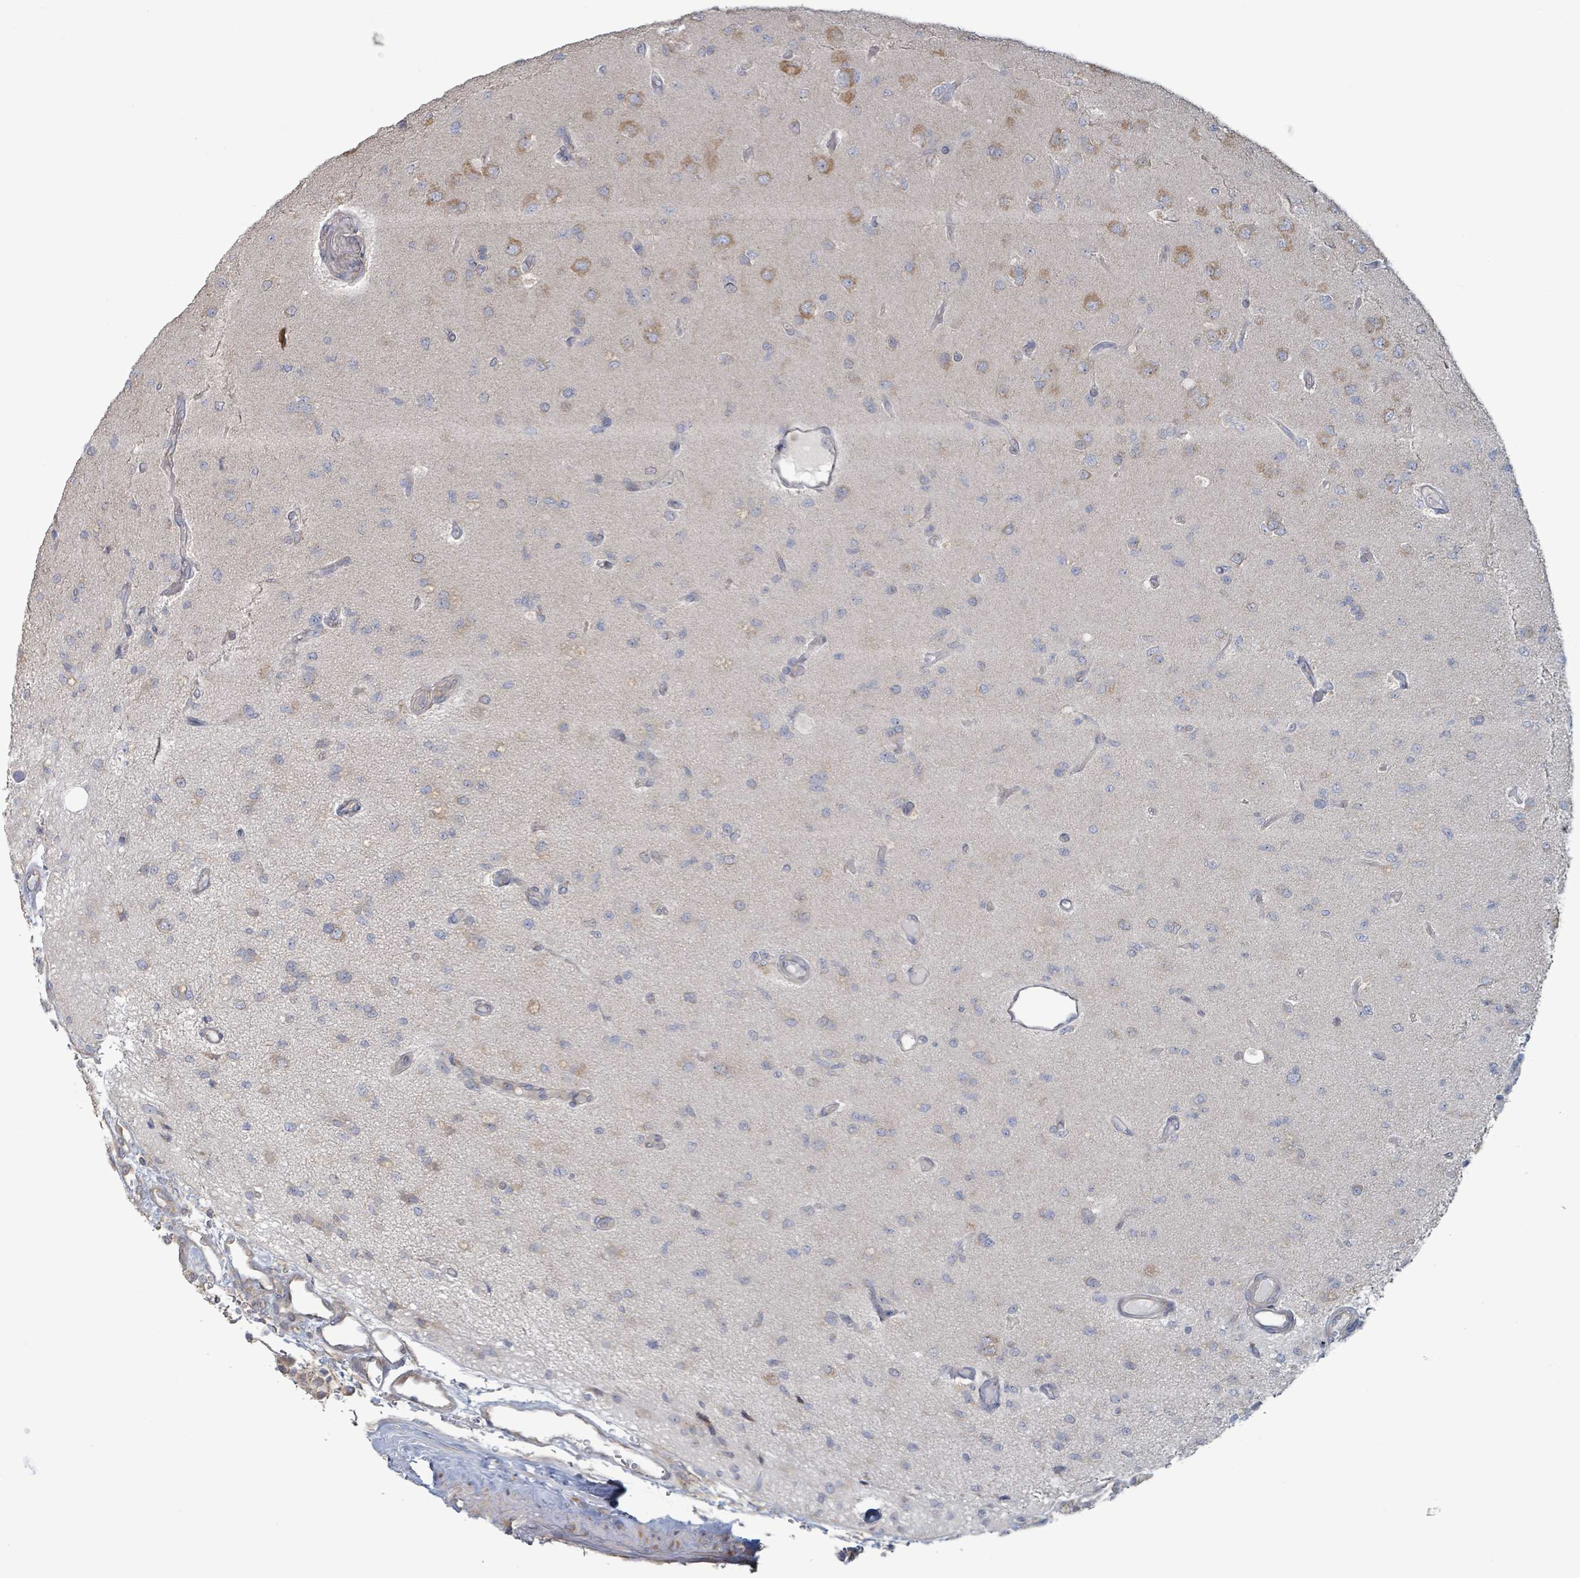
{"staining": {"intensity": "negative", "quantity": "none", "location": "none"}, "tissue": "glioma", "cell_type": "Tumor cells", "image_type": "cancer", "snomed": [{"axis": "morphology", "description": "Glioma, malignant, High grade"}, {"axis": "topography", "description": "Brain"}], "caption": "Malignant glioma (high-grade) was stained to show a protein in brown. There is no significant positivity in tumor cells.", "gene": "RPL32", "patient": {"sex": "male", "age": 77}}